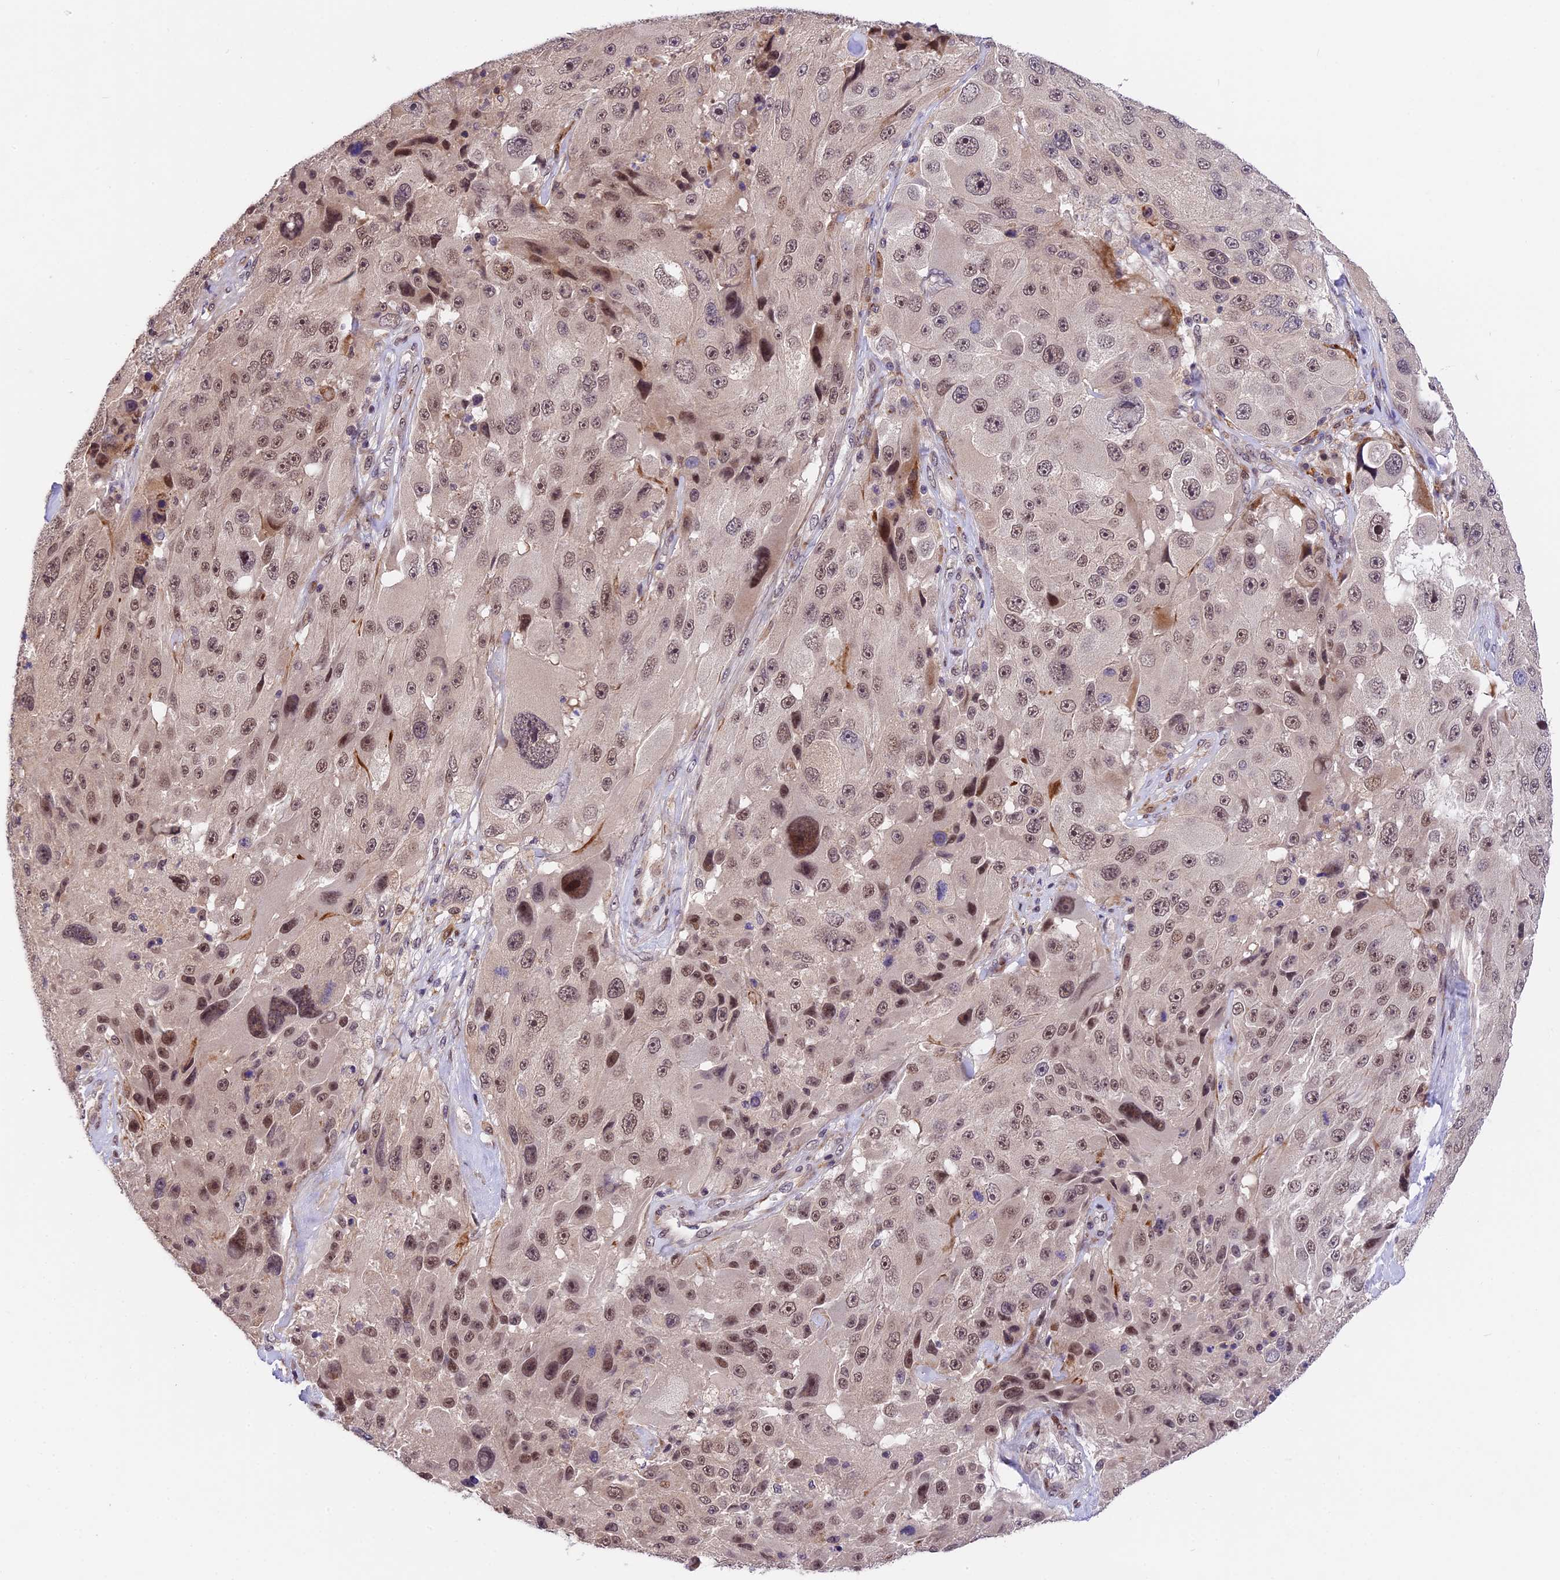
{"staining": {"intensity": "moderate", "quantity": "25%-75%", "location": "nuclear"}, "tissue": "melanoma", "cell_type": "Tumor cells", "image_type": "cancer", "snomed": [{"axis": "morphology", "description": "Malignant melanoma, Metastatic site"}, {"axis": "topography", "description": "Lymph node"}], "caption": "Immunohistochemical staining of melanoma displays medium levels of moderate nuclear positivity in approximately 25%-75% of tumor cells.", "gene": "FBXO45", "patient": {"sex": "male", "age": 62}}